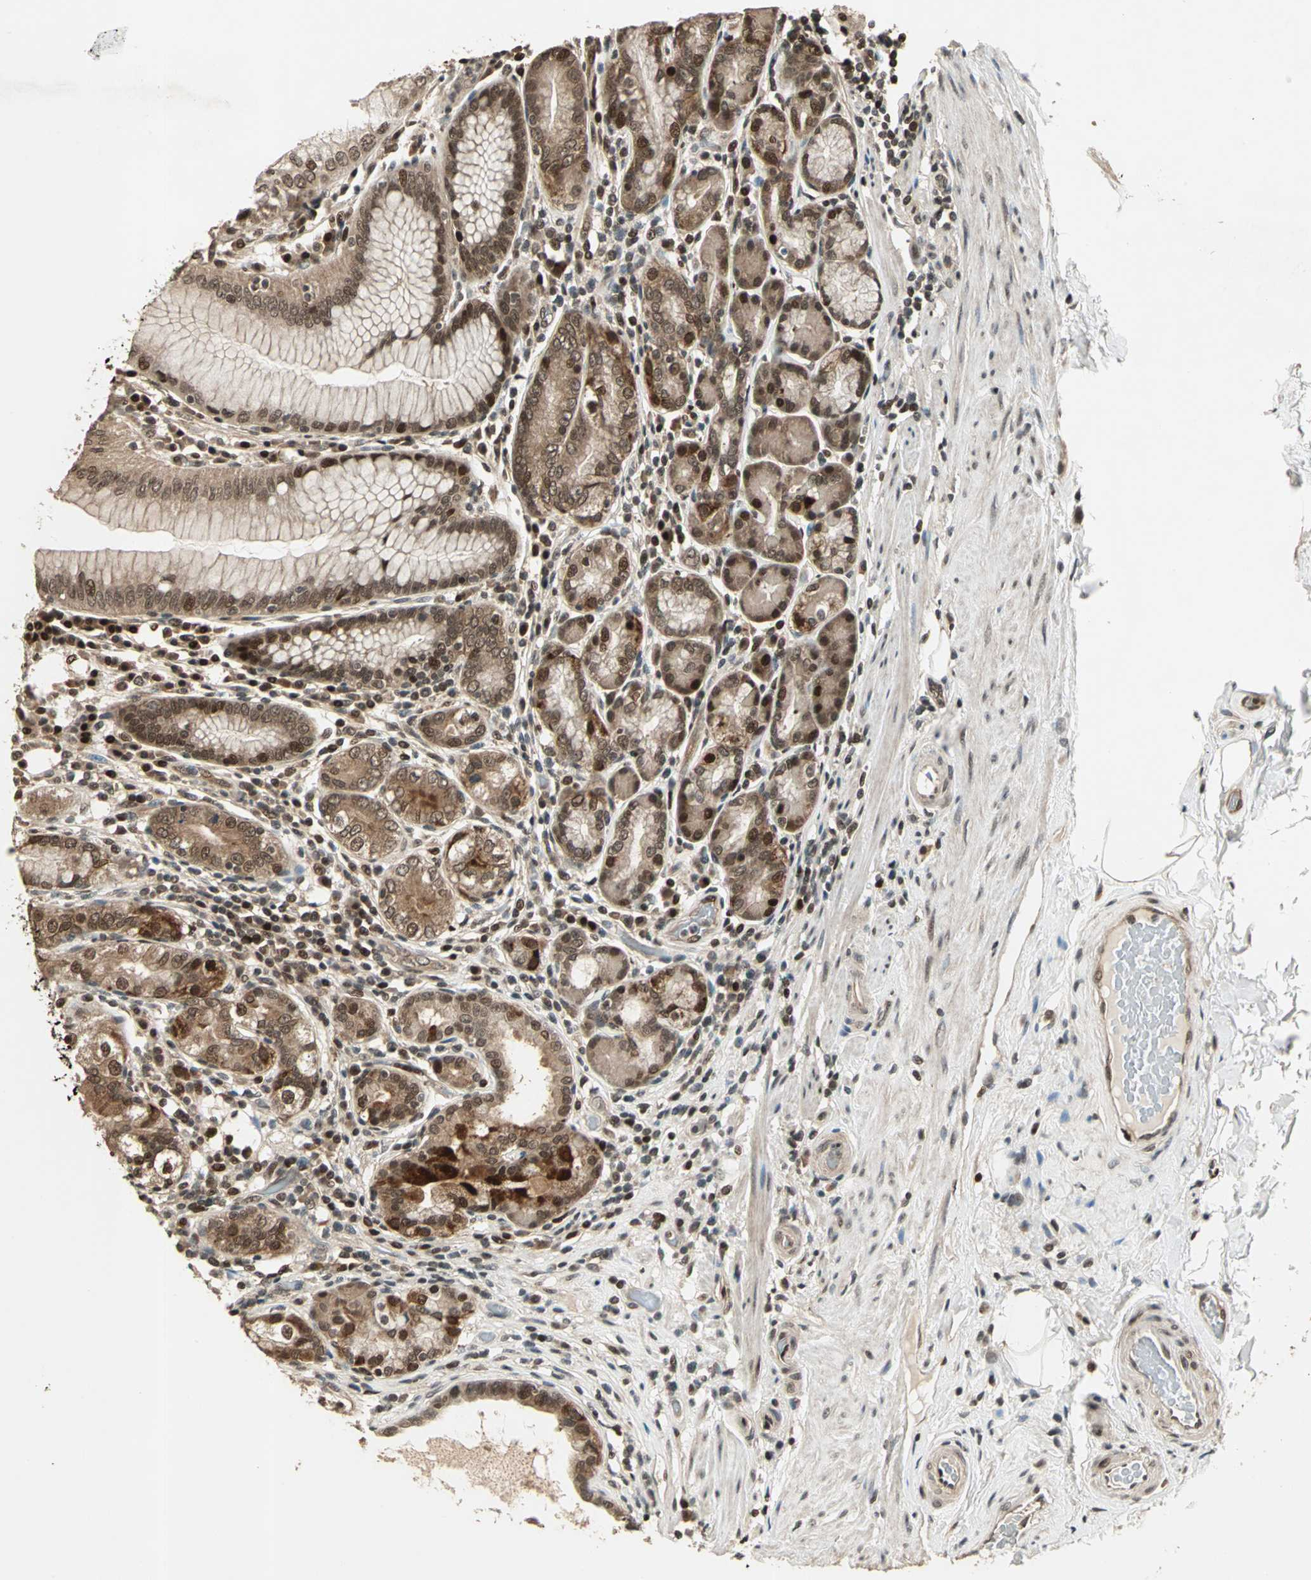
{"staining": {"intensity": "strong", "quantity": ">75%", "location": "cytoplasmic/membranous,nuclear"}, "tissue": "stomach", "cell_type": "Glandular cells", "image_type": "normal", "snomed": [{"axis": "morphology", "description": "Normal tissue, NOS"}, {"axis": "topography", "description": "Stomach, lower"}], "caption": "IHC of unremarkable stomach exhibits high levels of strong cytoplasmic/membranous,nuclear staining in approximately >75% of glandular cells. The protein of interest is shown in brown color, while the nuclei are stained blue.", "gene": "PSMC3", "patient": {"sex": "female", "age": 76}}